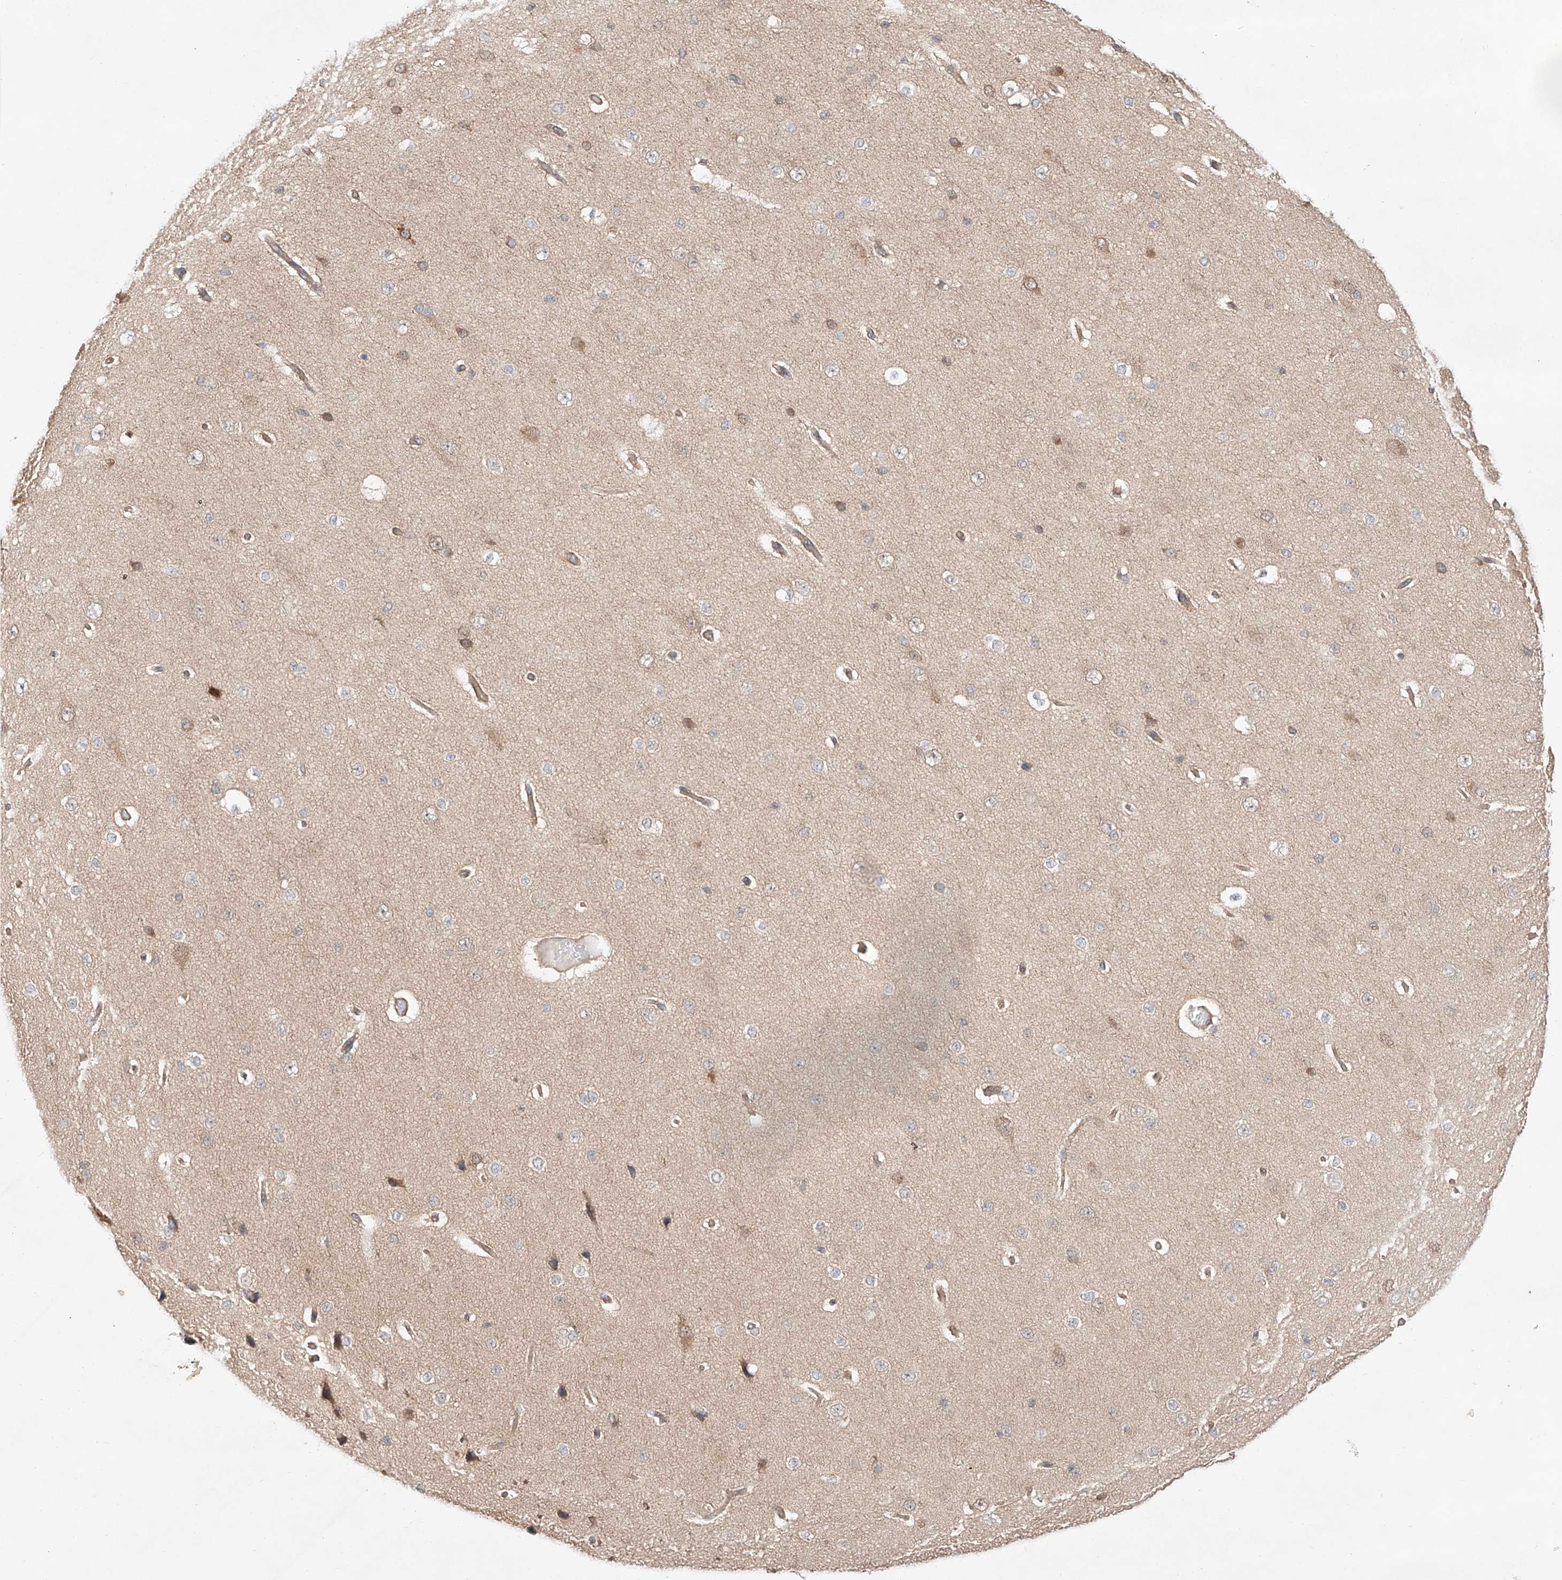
{"staining": {"intensity": "negative", "quantity": "none", "location": "none"}, "tissue": "cerebral cortex", "cell_type": "Endothelial cells", "image_type": "normal", "snomed": [{"axis": "morphology", "description": "Normal tissue, NOS"}, {"axis": "morphology", "description": "Developmental malformation"}, {"axis": "topography", "description": "Cerebral cortex"}], "caption": "IHC micrograph of unremarkable cerebral cortex: human cerebral cortex stained with DAB (3,3'-diaminobenzidine) demonstrates no significant protein staining in endothelial cells. (Immunohistochemistry (ihc), brightfield microscopy, high magnification).", "gene": "TSR2", "patient": {"sex": "female", "age": 30}}